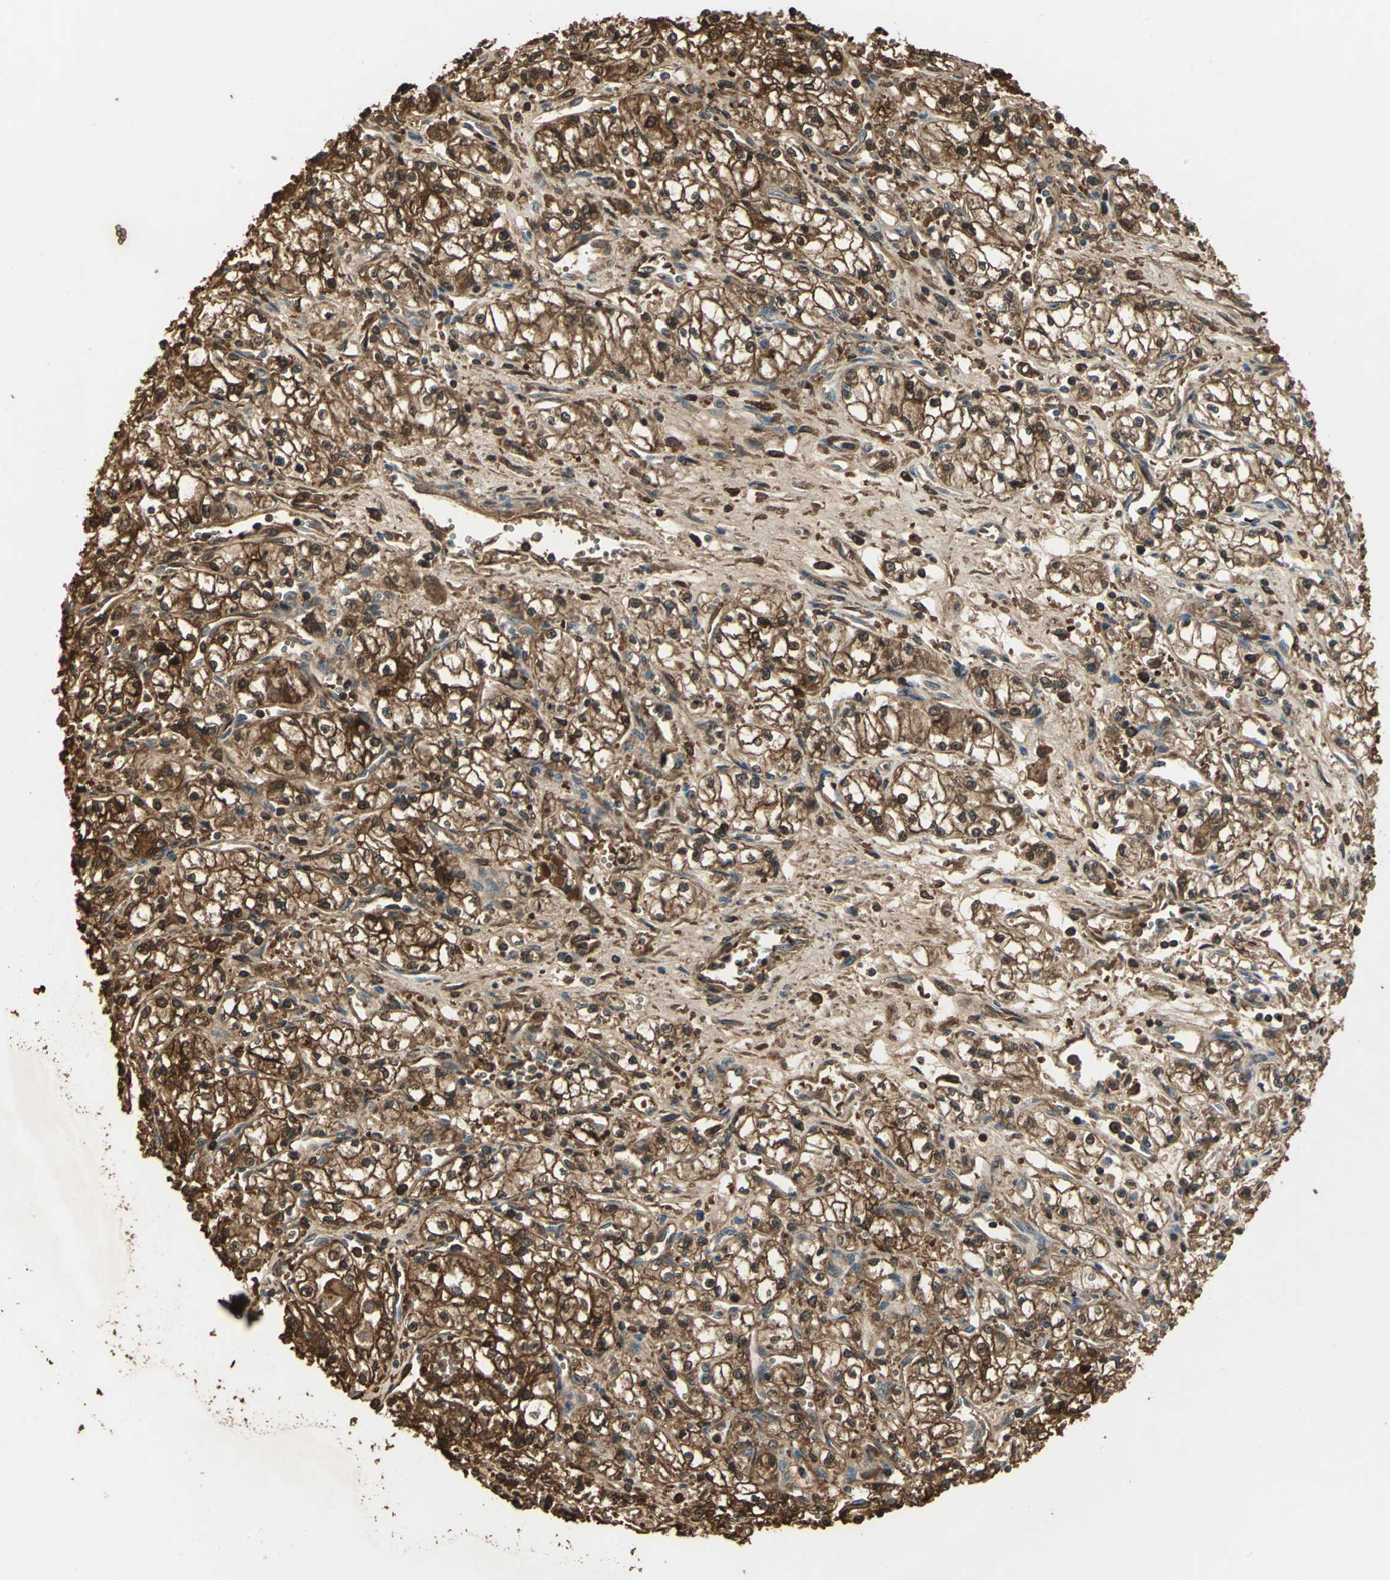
{"staining": {"intensity": "strong", "quantity": ">75%", "location": "cytoplasmic/membranous,nuclear"}, "tissue": "renal cancer", "cell_type": "Tumor cells", "image_type": "cancer", "snomed": [{"axis": "morphology", "description": "Normal tissue, NOS"}, {"axis": "morphology", "description": "Adenocarcinoma, NOS"}, {"axis": "topography", "description": "Kidney"}], "caption": "About >75% of tumor cells in renal cancer demonstrate strong cytoplasmic/membranous and nuclear protein staining as visualized by brown immunohistochemical staining.", "gene": "DDAH1", "patient": {"sex": "male", "age": 59}}